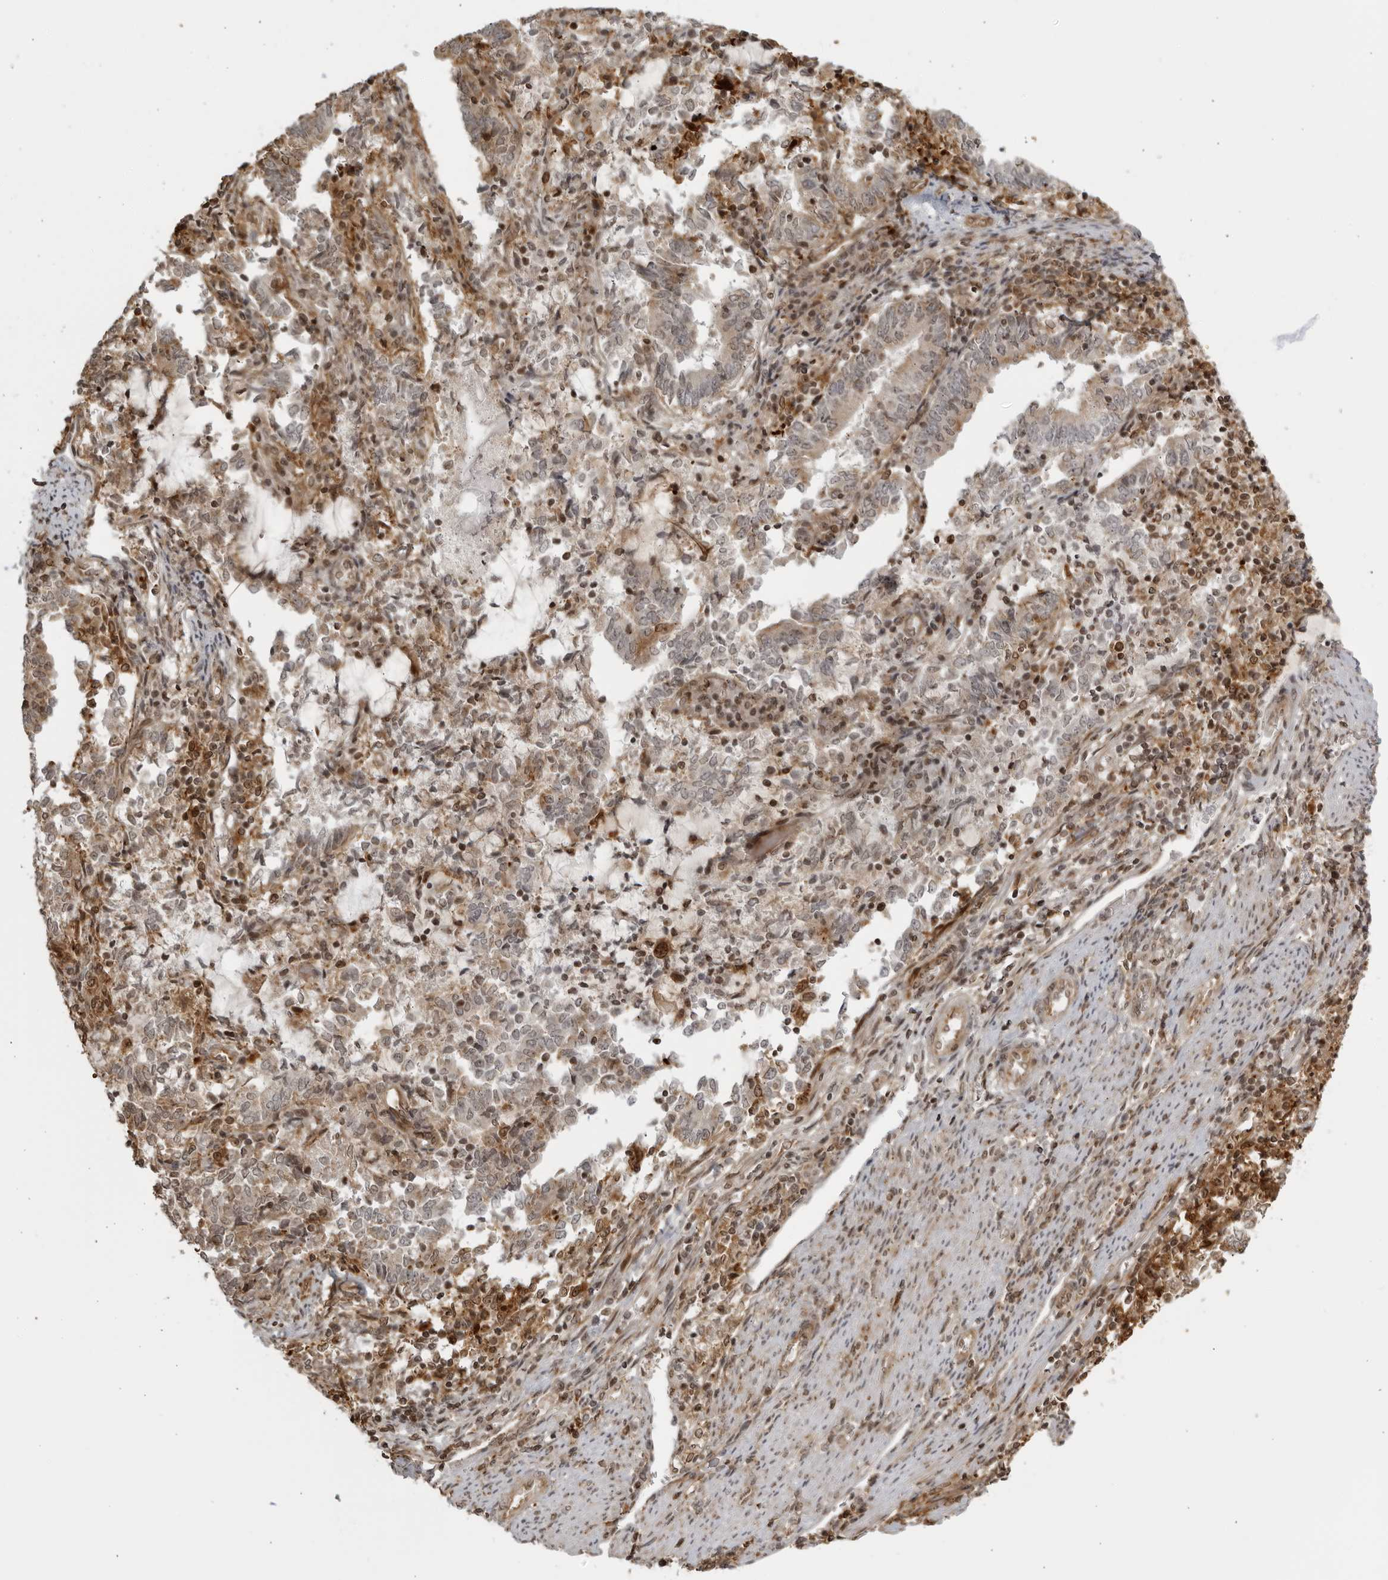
{"staining": {"intensity": "weak", "quantity": "25%-75%", "location": "cytoplasmic/membranous,nuclear"}, "tissue": "endometrial cancer", "cell_type": "Tumor cells", "image_type": "cancer", "snomed": [{"axis": "morphology", "description": "Adenocarcinoma, NOS"}, {"axis": "topography", "description": "Endometrium"}], "caption": "High-power microscopy captured an immunohistochemistry image of endometrial cancer, revealing weak cytoplasmic/membranous and nuclear positivity in about 25%-75% of tumor cells. The staining was performed using DAB to visualize the protein expression in brown, while the nuclei were stained in blue with hematoxylin (Magnification: 20x).", "gene": "TCF21", "patient": {"sex": "female", "age": 80}}